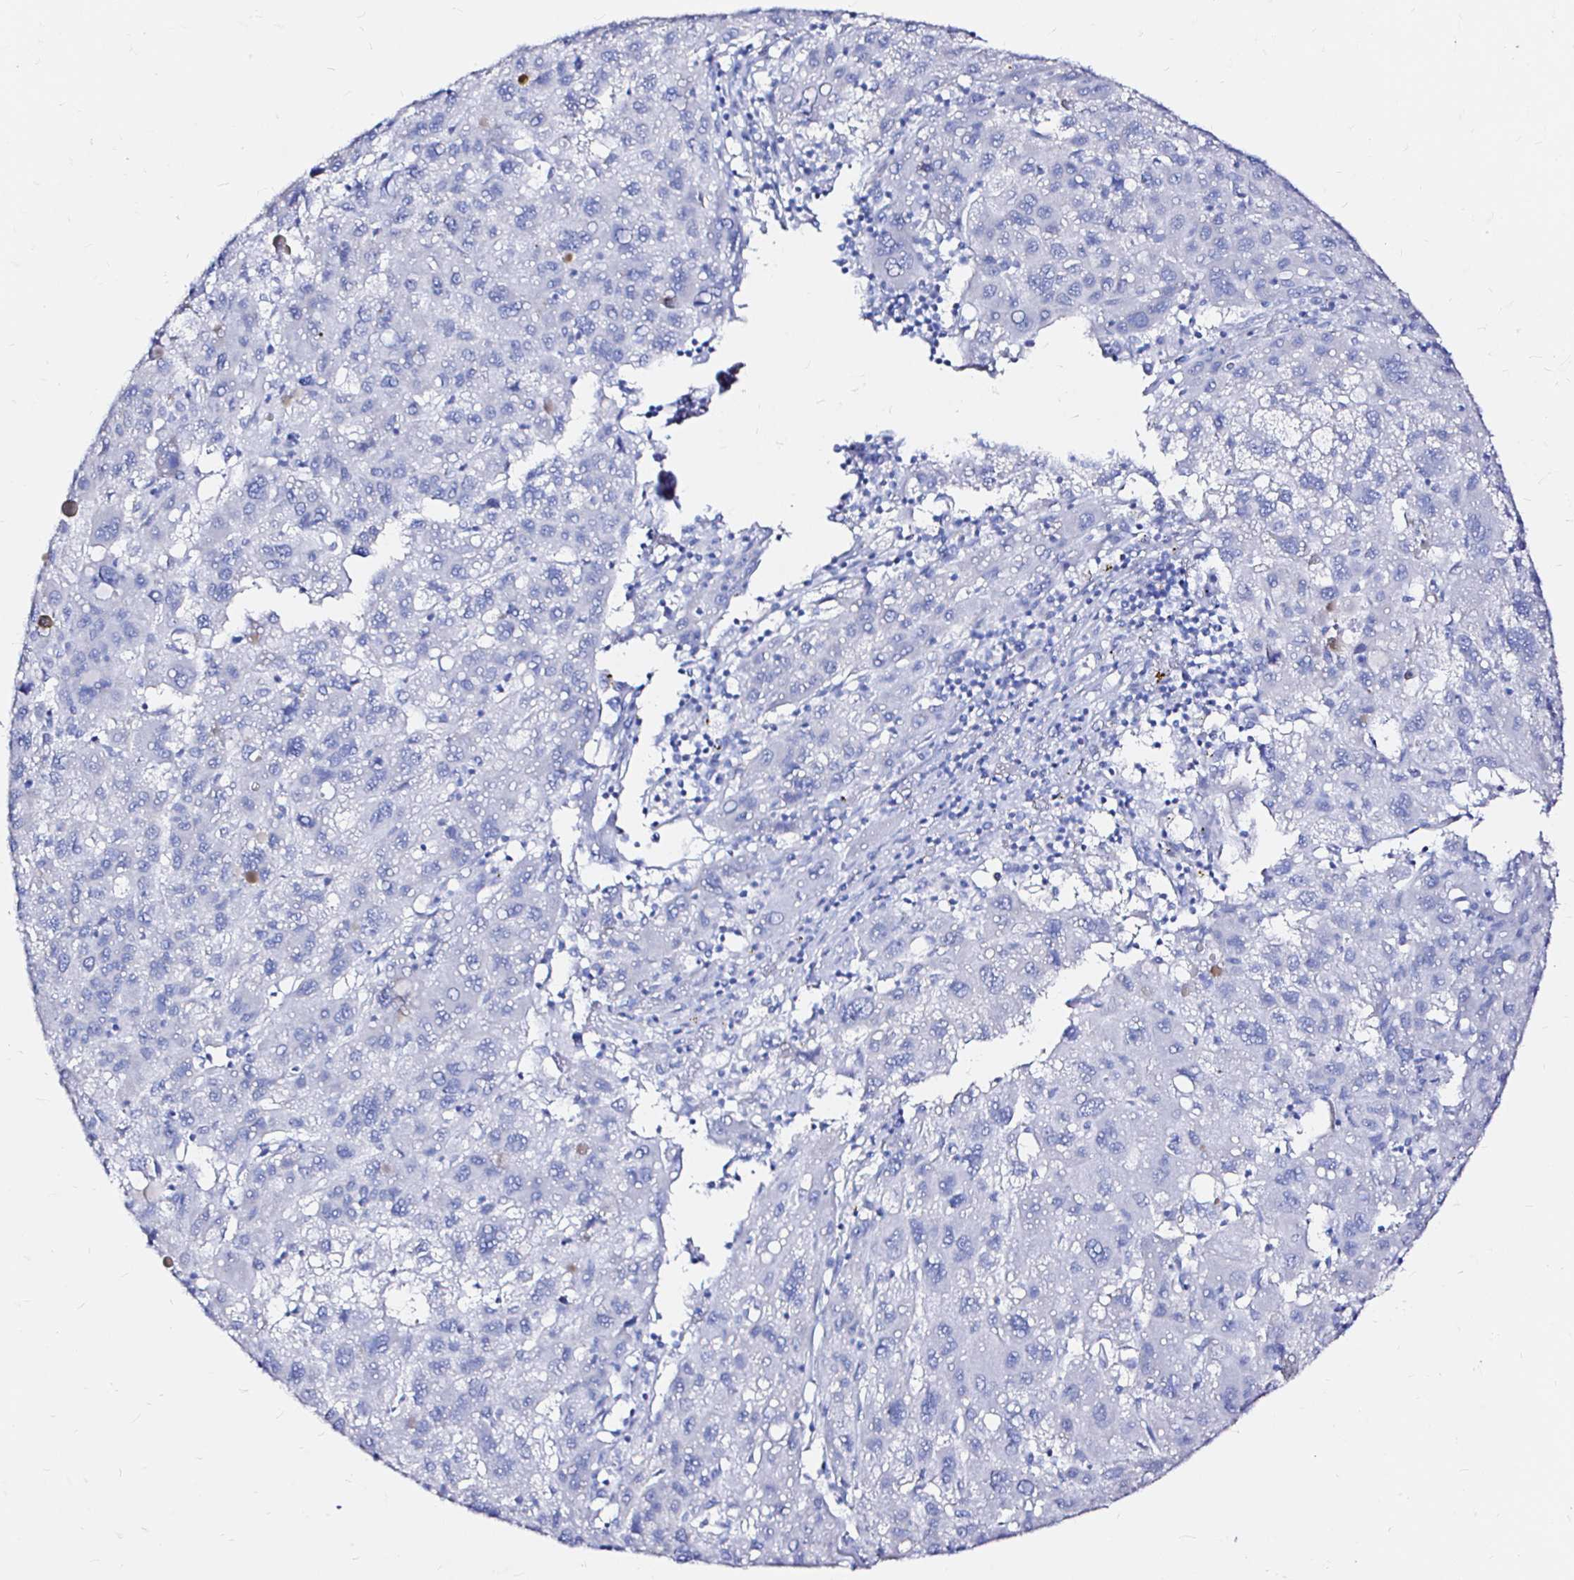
{"staining": {"intensity": "negative", "quantity": "none", "location": "none"}, "tissue": "liver cancer", "cell_type": "Tumor cells", "image_type": "cancer", "snomed": [{"axis": "morphology", "description": "Carcinoma, Hepatocellular, NOS"}, {"axis": "topography", "description": "Liver"}], "caption": "There is no significant staining in tumor cells of liver hepatocellular carcinoma. (DAB immunohistochemistry (IHC) with hematoxylin counter stain).", "gene": "ZNF432", "patient": {"sex": "female", "age": 77}}